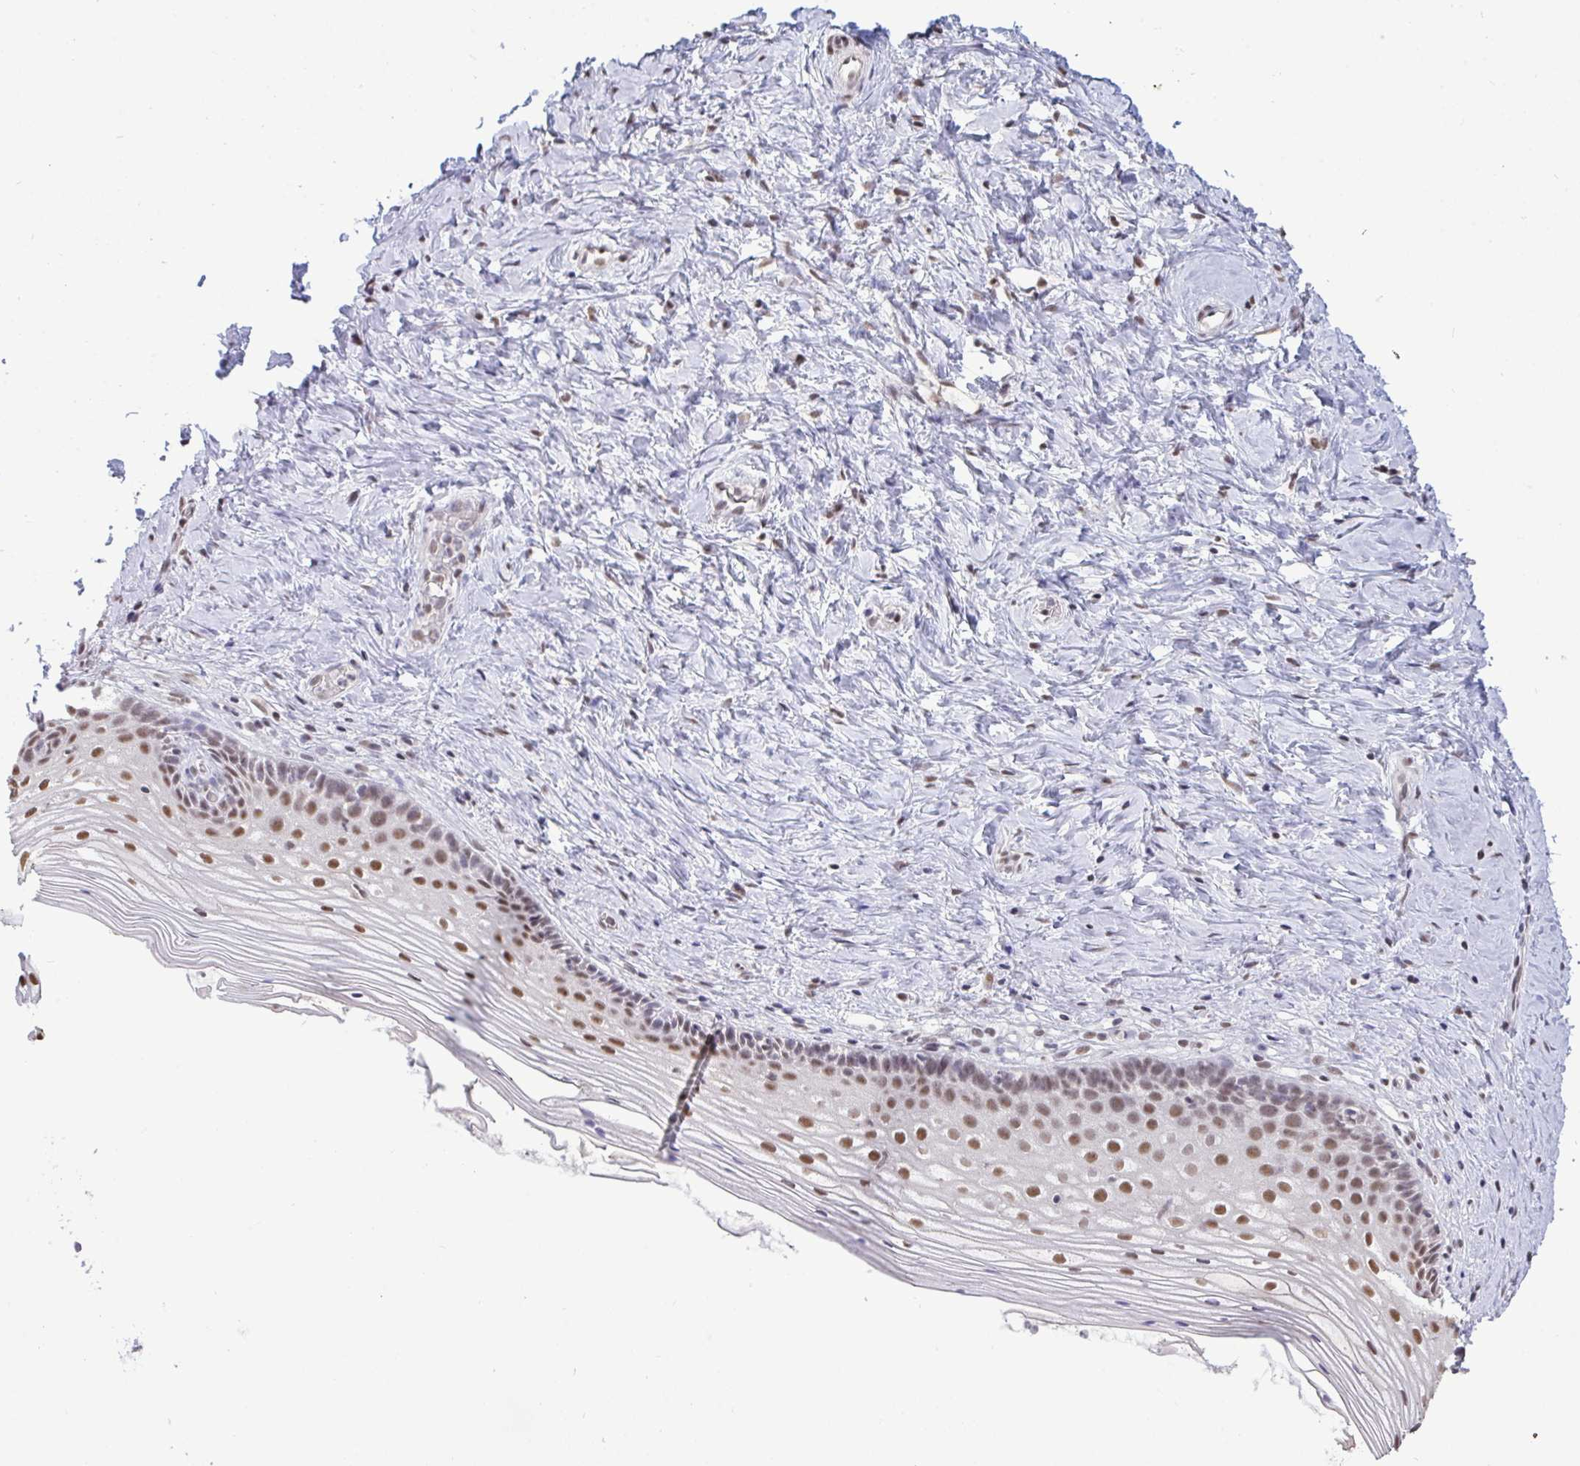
{"staining": {"intensity": "moderate", "quantity": ">75%", "location": "nuclear"}, "tissue": "vagina", "cell_type": "Squamous epithelial cells", "image_type": "normal", "snomed": [{"axis": "morphology", "description": "Normal tissue, NOS"}, {"axis": "topography", "description": "Vagina"}], "caption": "Normal vagina displays moderate nuclear positivity in approximately >75% of squamous epithelial cells.", "gene": "PUF60", "patient": {"sex": "female", "age": 45}}